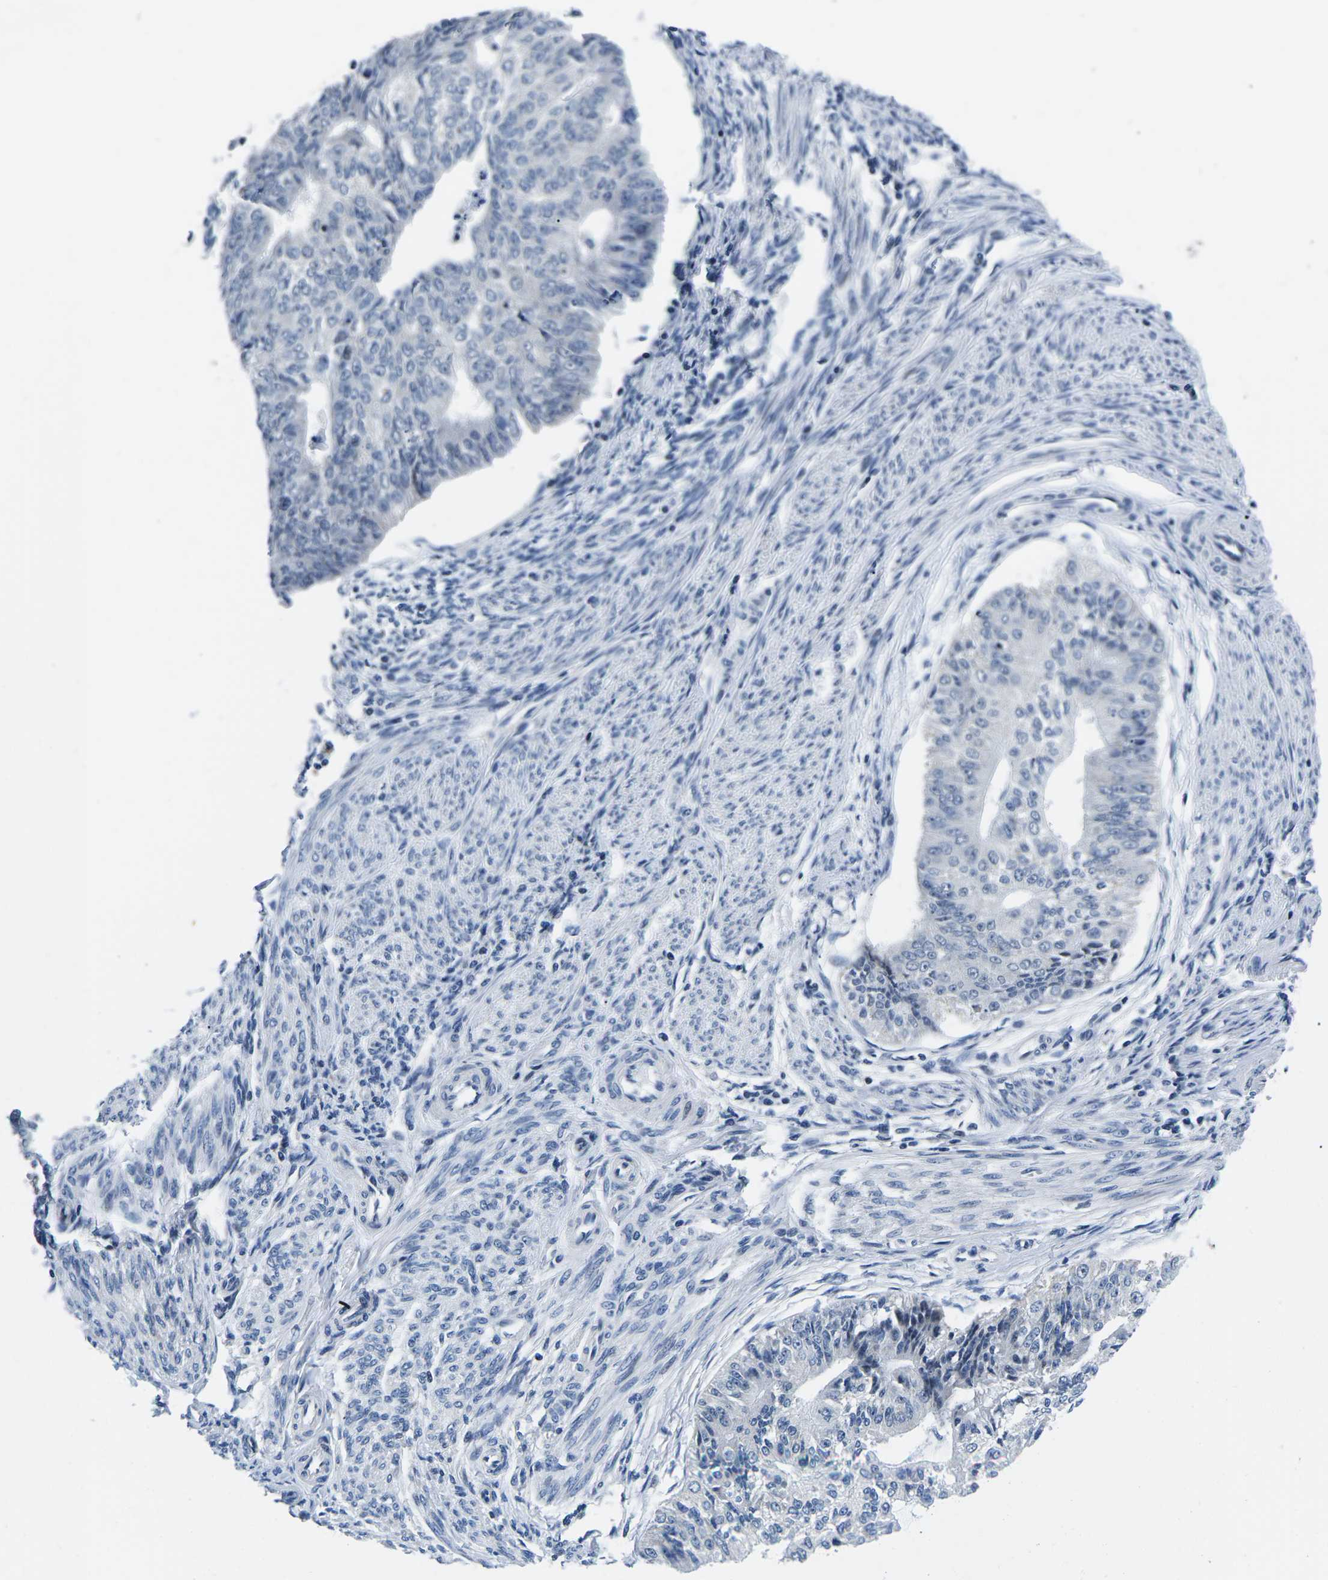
{"staining": {"intensity": "negative", "quantity": "none", "location": "none"}, "tissue": "endometrial cancer", "cell_type": "Tumor cells", "image_type": "cancer", "snomed": [{"axis": "morphology", "description": "Adenocarcinoma, NOS"}, {"axis": "topography", "description": "Endometrium"}], "caption": "This image is of endometrial cancer (adenocarcinoma) stained with IHC to label a protein in brown with the nuclei are counter-stained blue. There is no expression in tumor cells.", "gene": "CDC73", "patient": {"sex": "female", "age": 32}}